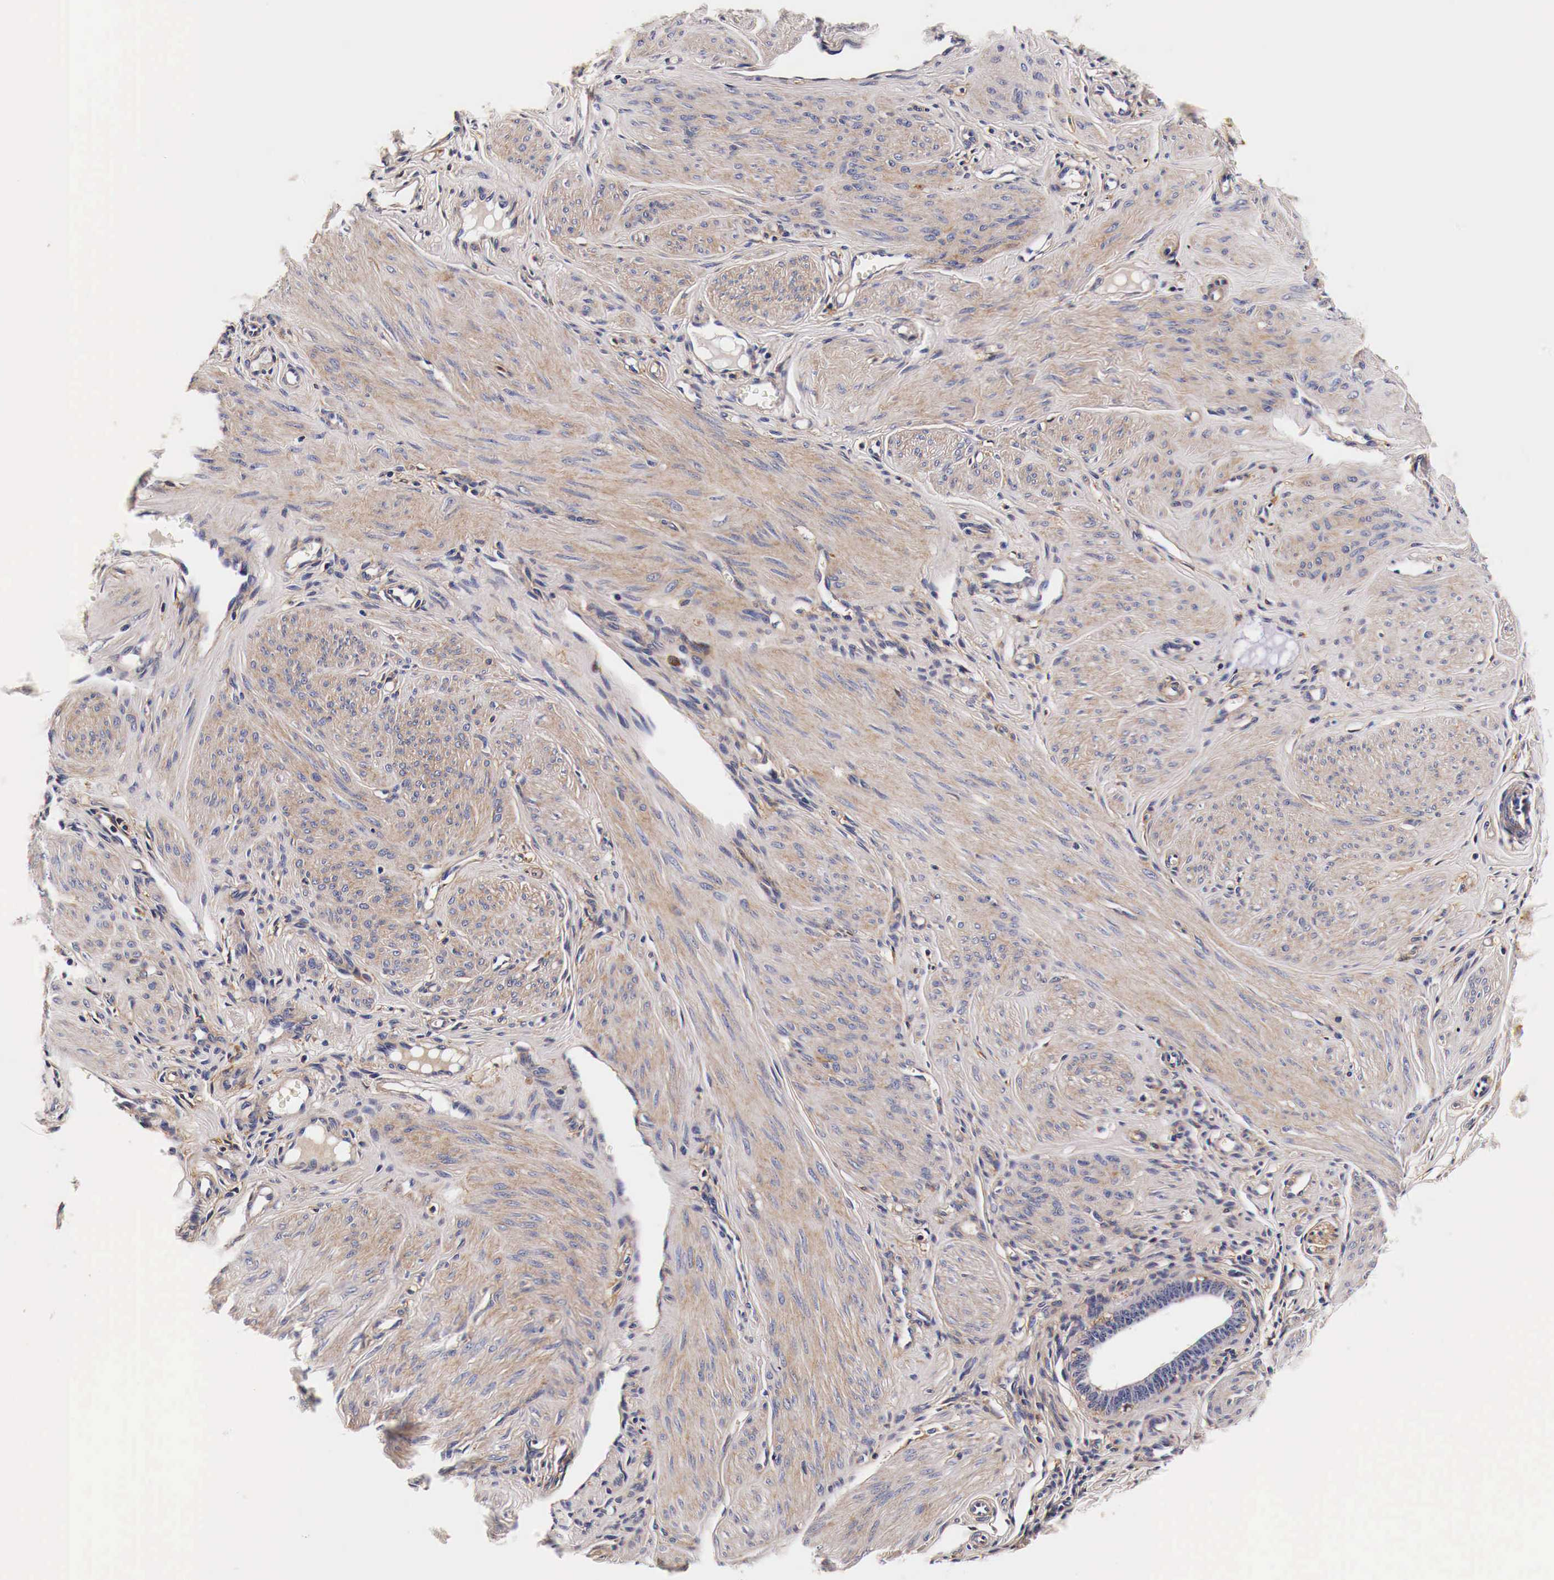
{"staining": {"intensity": "moderate", "quantity": ">75%", "location": "cytoplasmic/membranous"}, "tissue": "smooth muscle", "cell_type": "Smooth muscle cells", "image_type": "normal", "snomed": [{"axis": "morphology", "description": "Normal tissue, NOS"}, {"axis": "topography", "description": "Uterus"}], "caption": "A micrograph showing moderate cytoplasmic/membranous expression in about >75% of smooth muscle cells in normal smooth muscle, as visualized by brown immunohistochemical staining.", "gene": "RP2", "patient": {"sex": "female", "age": 45}}